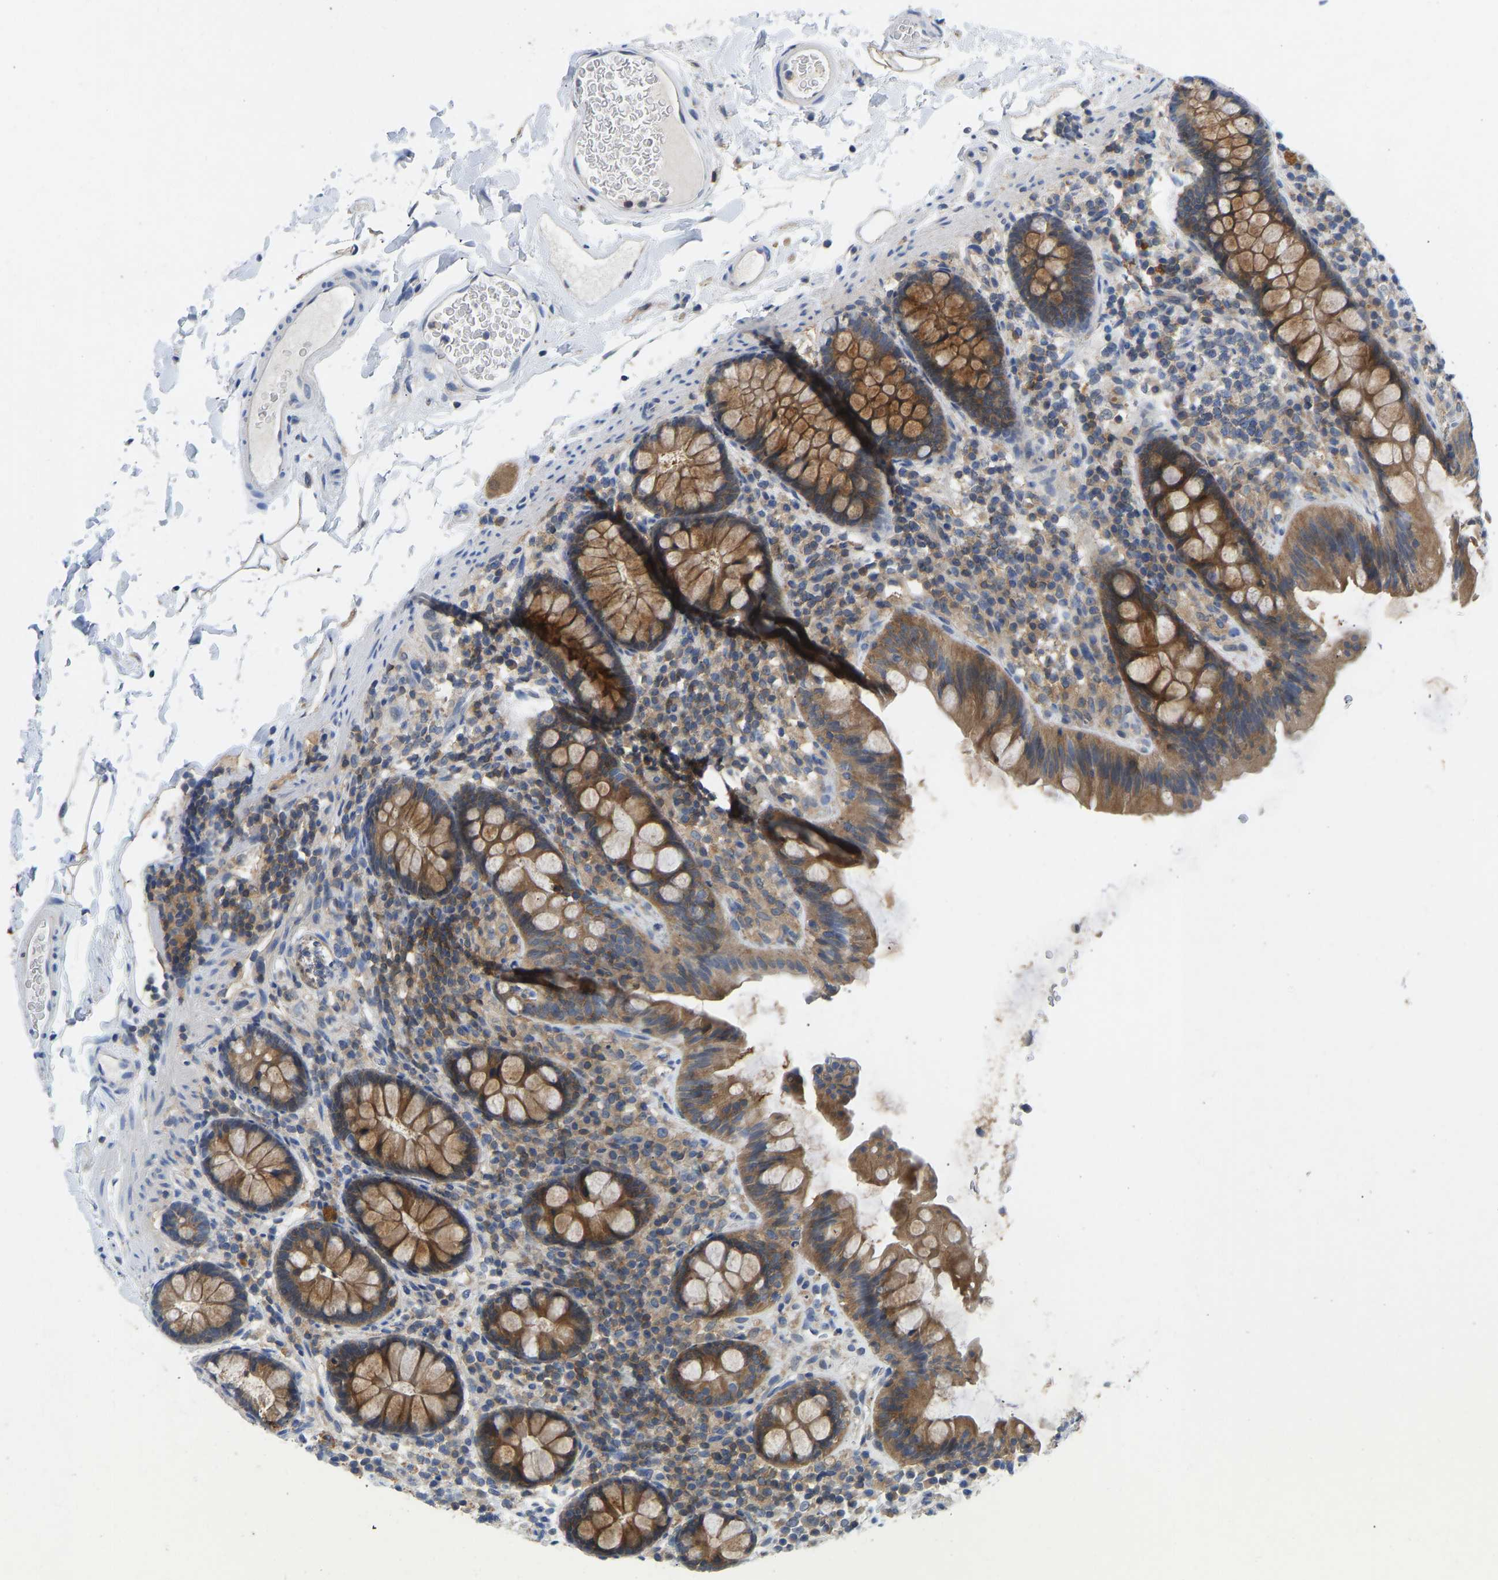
{"staining": {"intensity": "weak", "quantity": ">75%", "location": "cytoplasmic/membranous"}, "tissue": "colon", "cell_type": "Endothelial cells", "image_type": "normal", "snomed": [{"axis": "morphology", "description": "Normal tissue, NOS"}, {"axis": "topography", "description": "Colon"}], "caption": "Brown immunohistochemical staining in normal human colon exhibits weak cytoplasmic/membranous positivity in approximately >75% of endothelial cells.", "gene": "NDRG3", "patient": {"sex": "female", "age": 80}}